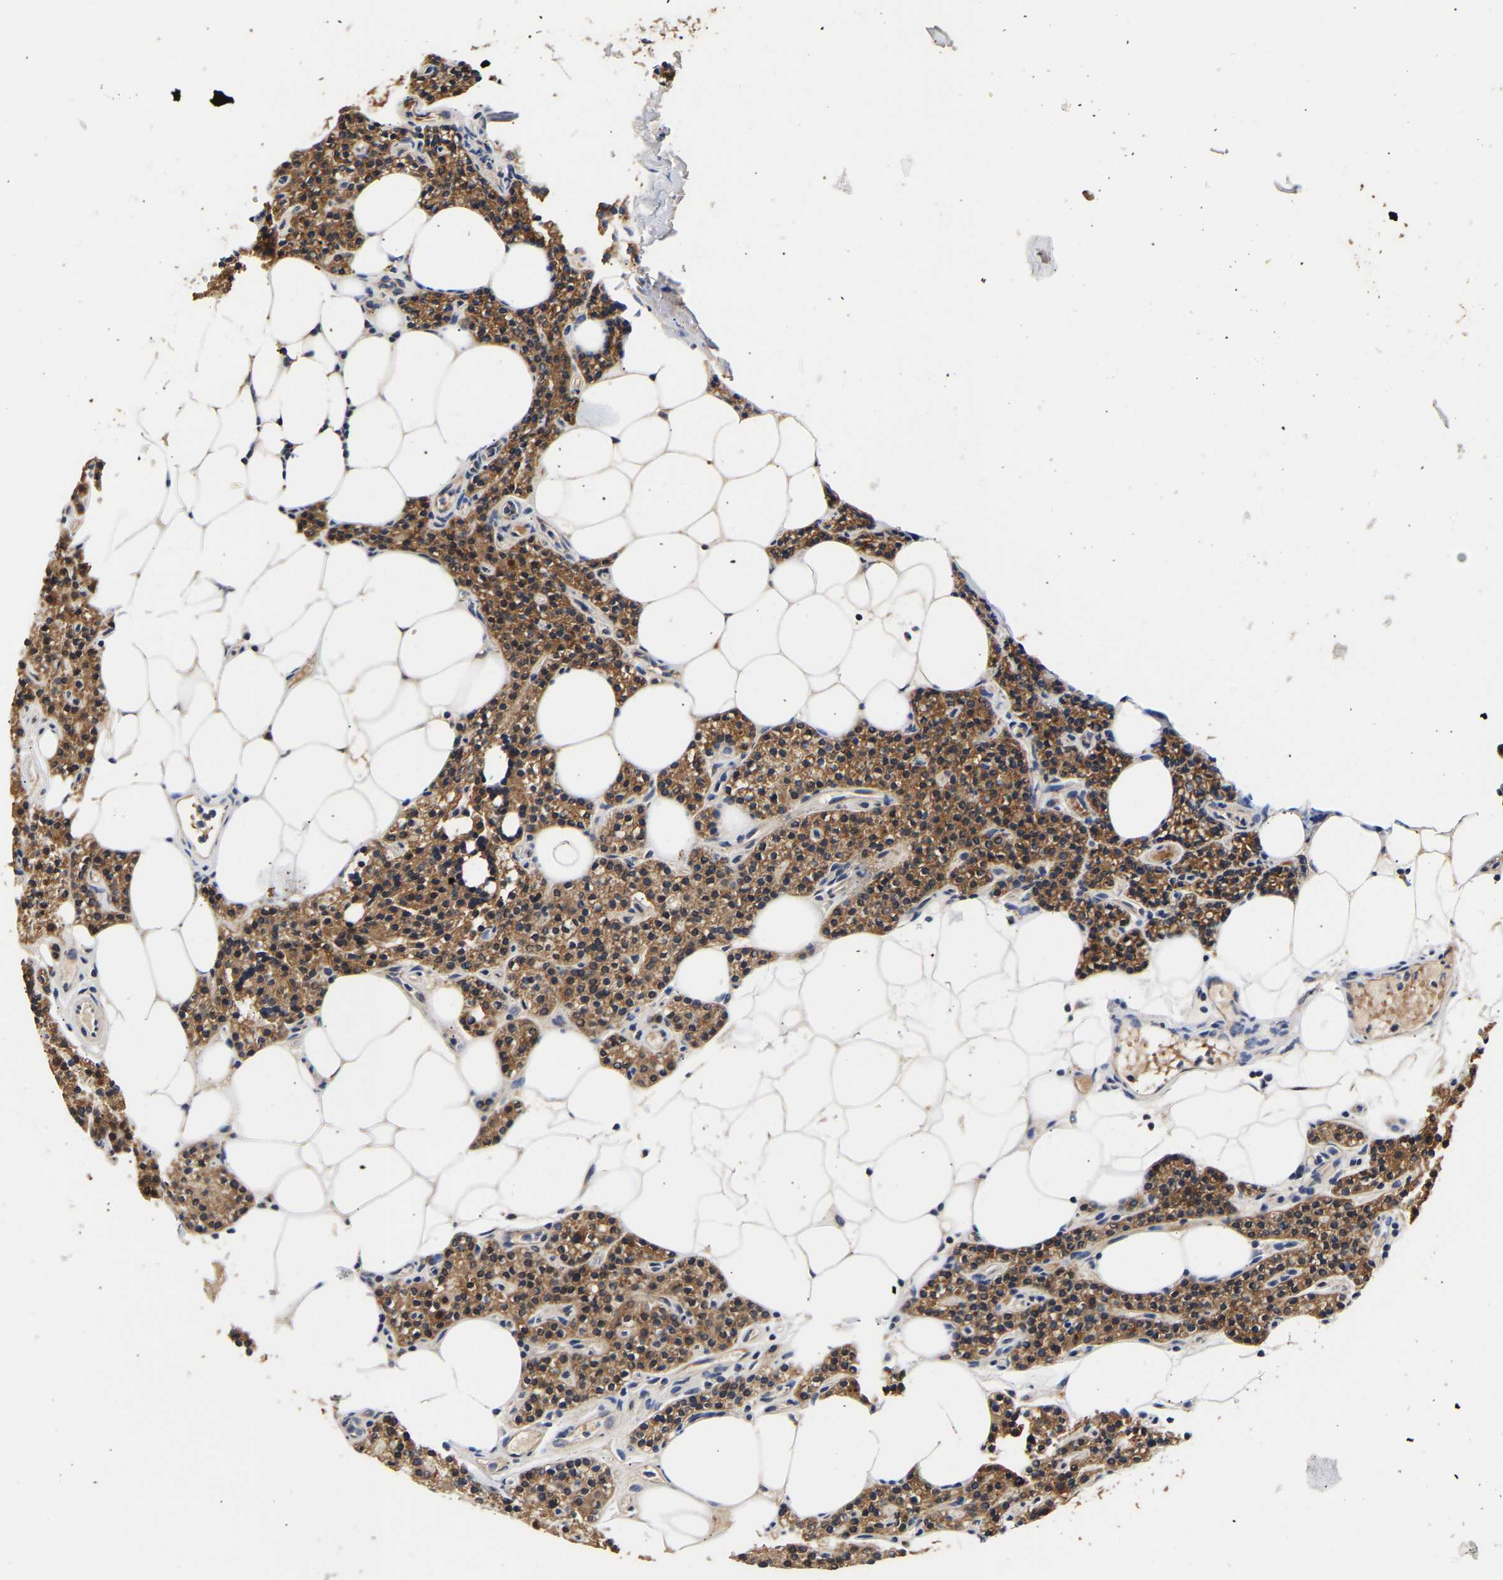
{"staining": {"intensity": "strong", "quantity": ">75%", "location": "cytoplasmic/membranous"}, "tissue": "parathyroid gland", "cell_type": "Glandular cells", "image_type": "normal", "snomed": [{"axis": "morphology", "description": "Normal tissue, NOS"}, {"axis": "morphology", "description": "Adenoma, NOS"}, {"axis": "topography", "description": "Parathyroid gland"}], "caption": "The immunohistochemical stain labels strong cytoplasmic/membranous positivity in glandular cells of normal parathyroid gland. The staining is performed using DAB (3,3'-diaminobenzidine) brown chromogen to label protein expression. The nuclei are counter-stained blue using hematoxylin.", "gene": "LRBA", "patient": {"sex": "female", "age": 70}}